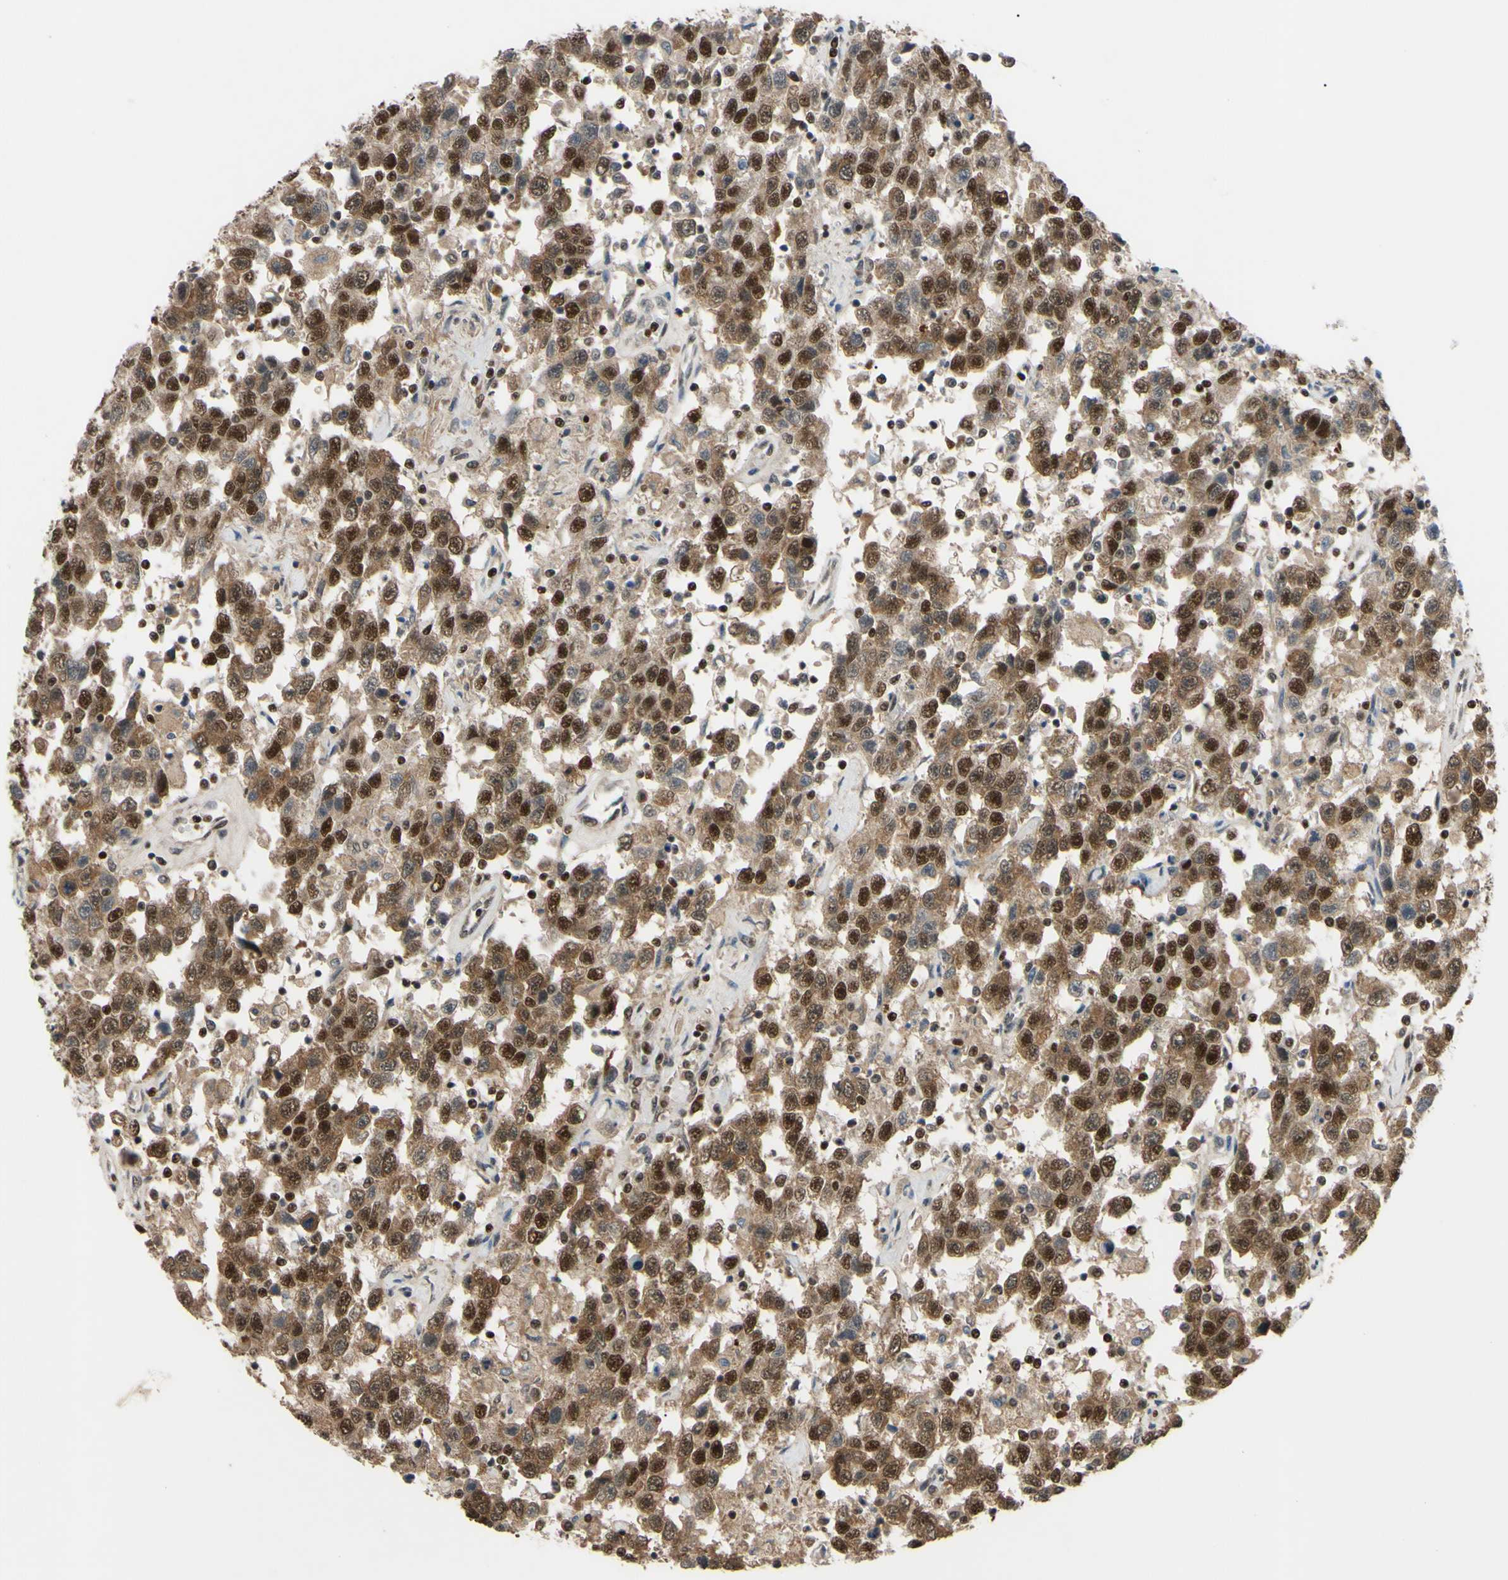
{"staining": {"intensity": "moderate", "quantity": ">75%", "location": "cytoplasmic/membranous,nuclear"}, "tissue": "testis cancer", "cell_type": "Tumor cells", "image_type": "cancer", "snomed": [{"axis": "morphology", "description": "Seminoma, NOS"}, {"axis": "topography", "description": "Testis"}], "caption": "Immunohistochemistry (IHC) of testis cancer (seminoma) shows medium levels of moderate cytoplasmic/membranous and nuclear positivity in about >75% of tumor cells. The protein is shown in brown color, while the nuclei are stained blue.", "gene": "SP4", "patient": {"sex": "male", "age": 41}}